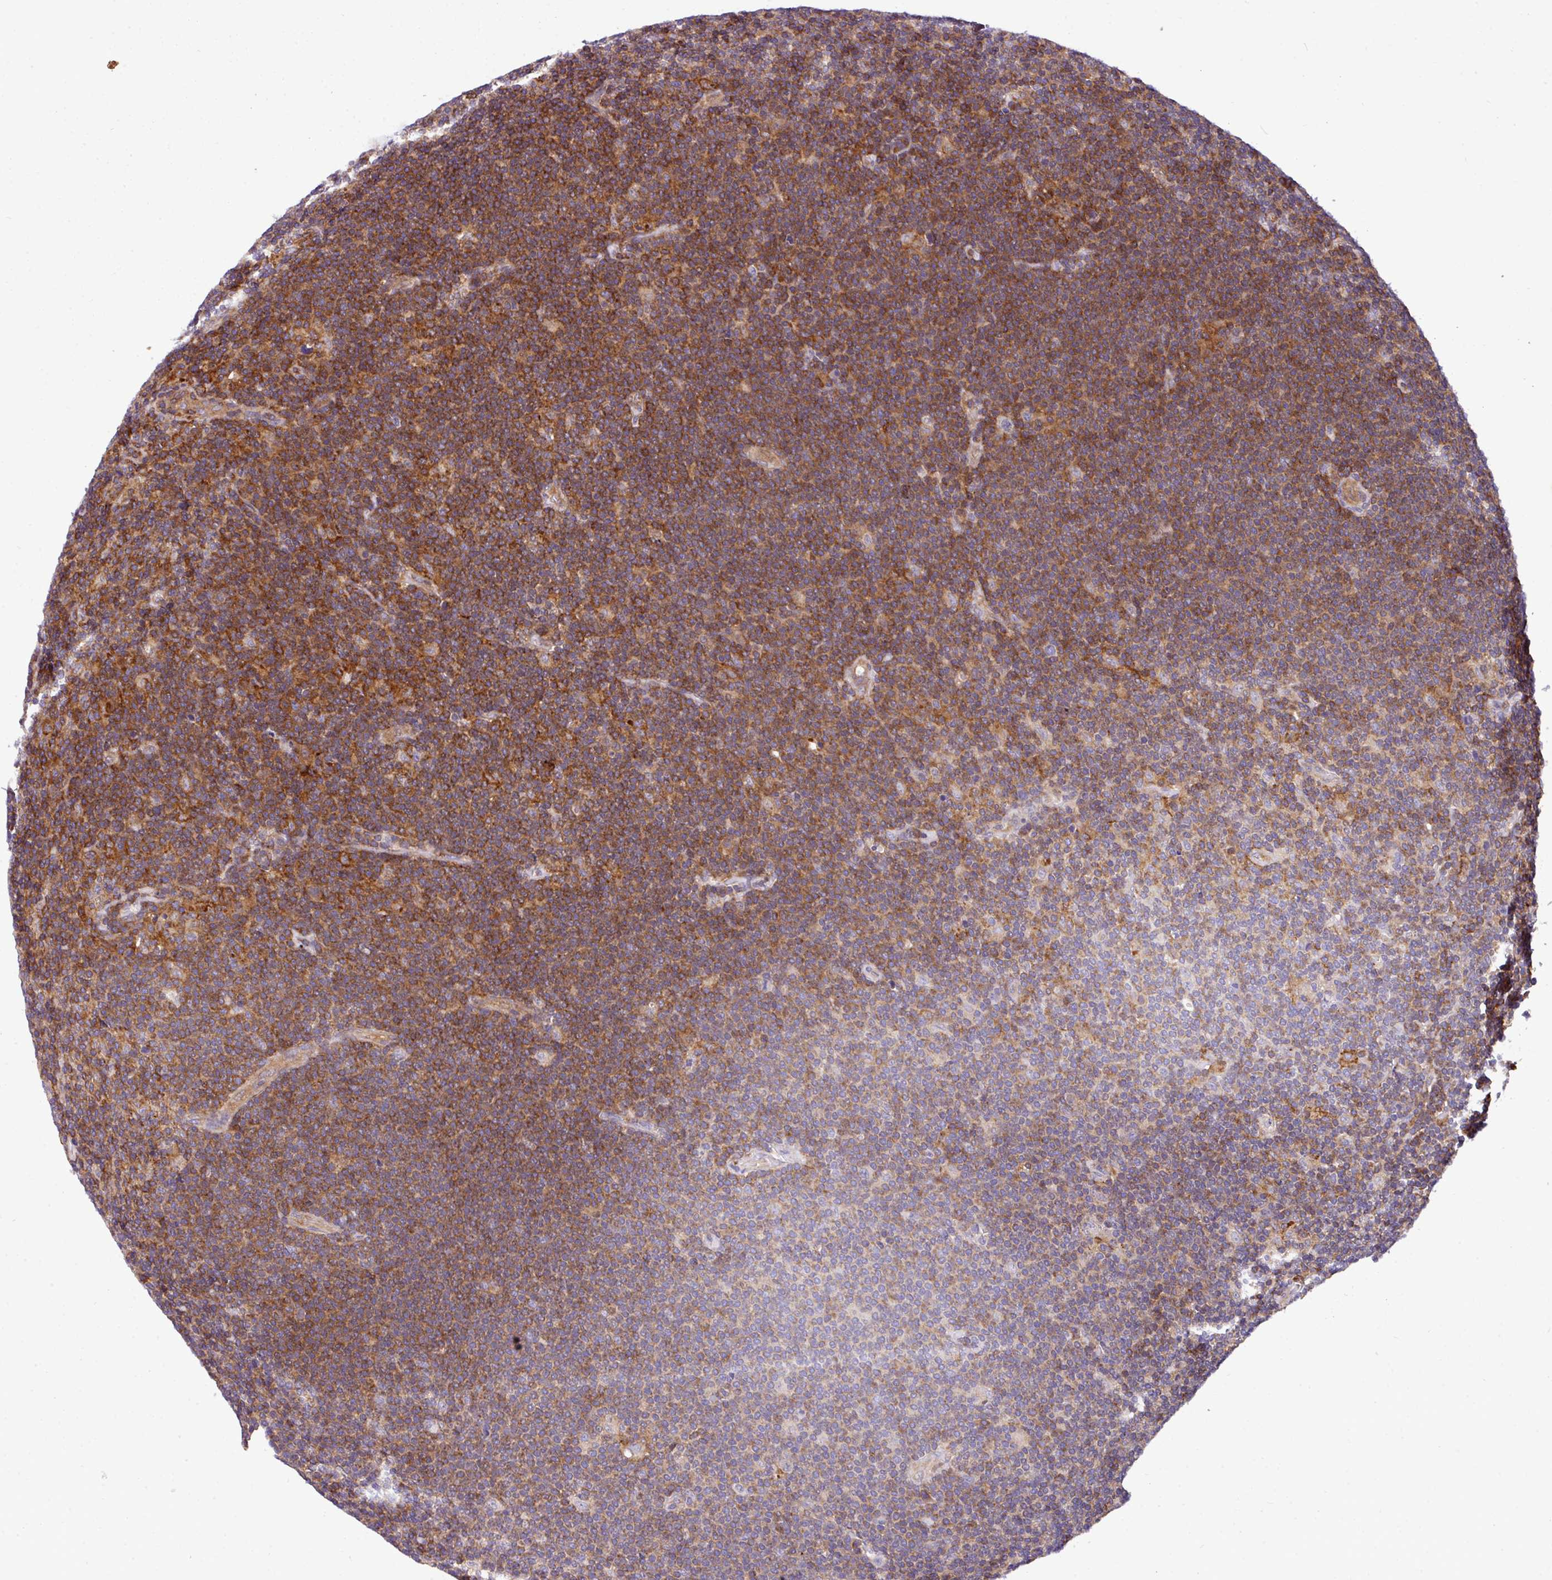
{"staining": {"intensity": "negative", "quantity": "none", "location": "none"}, "tissue": "lymphoma", "cell_type": "Tumor cells", "image_type": "cancer", "snomed": [{"axis": "morphology", "description": "Hodgkin's disease, NOS"}, {"axis": "topography", "description": "Lymph node"}], "caption": "DAB (3,3'-diaminobenzidine) immunohistochemical staining of Hodgkin's disease shows no significant expression in tumor cells.", "gene": "CASS4", "patient": {"sex": "female", "age": 57}}